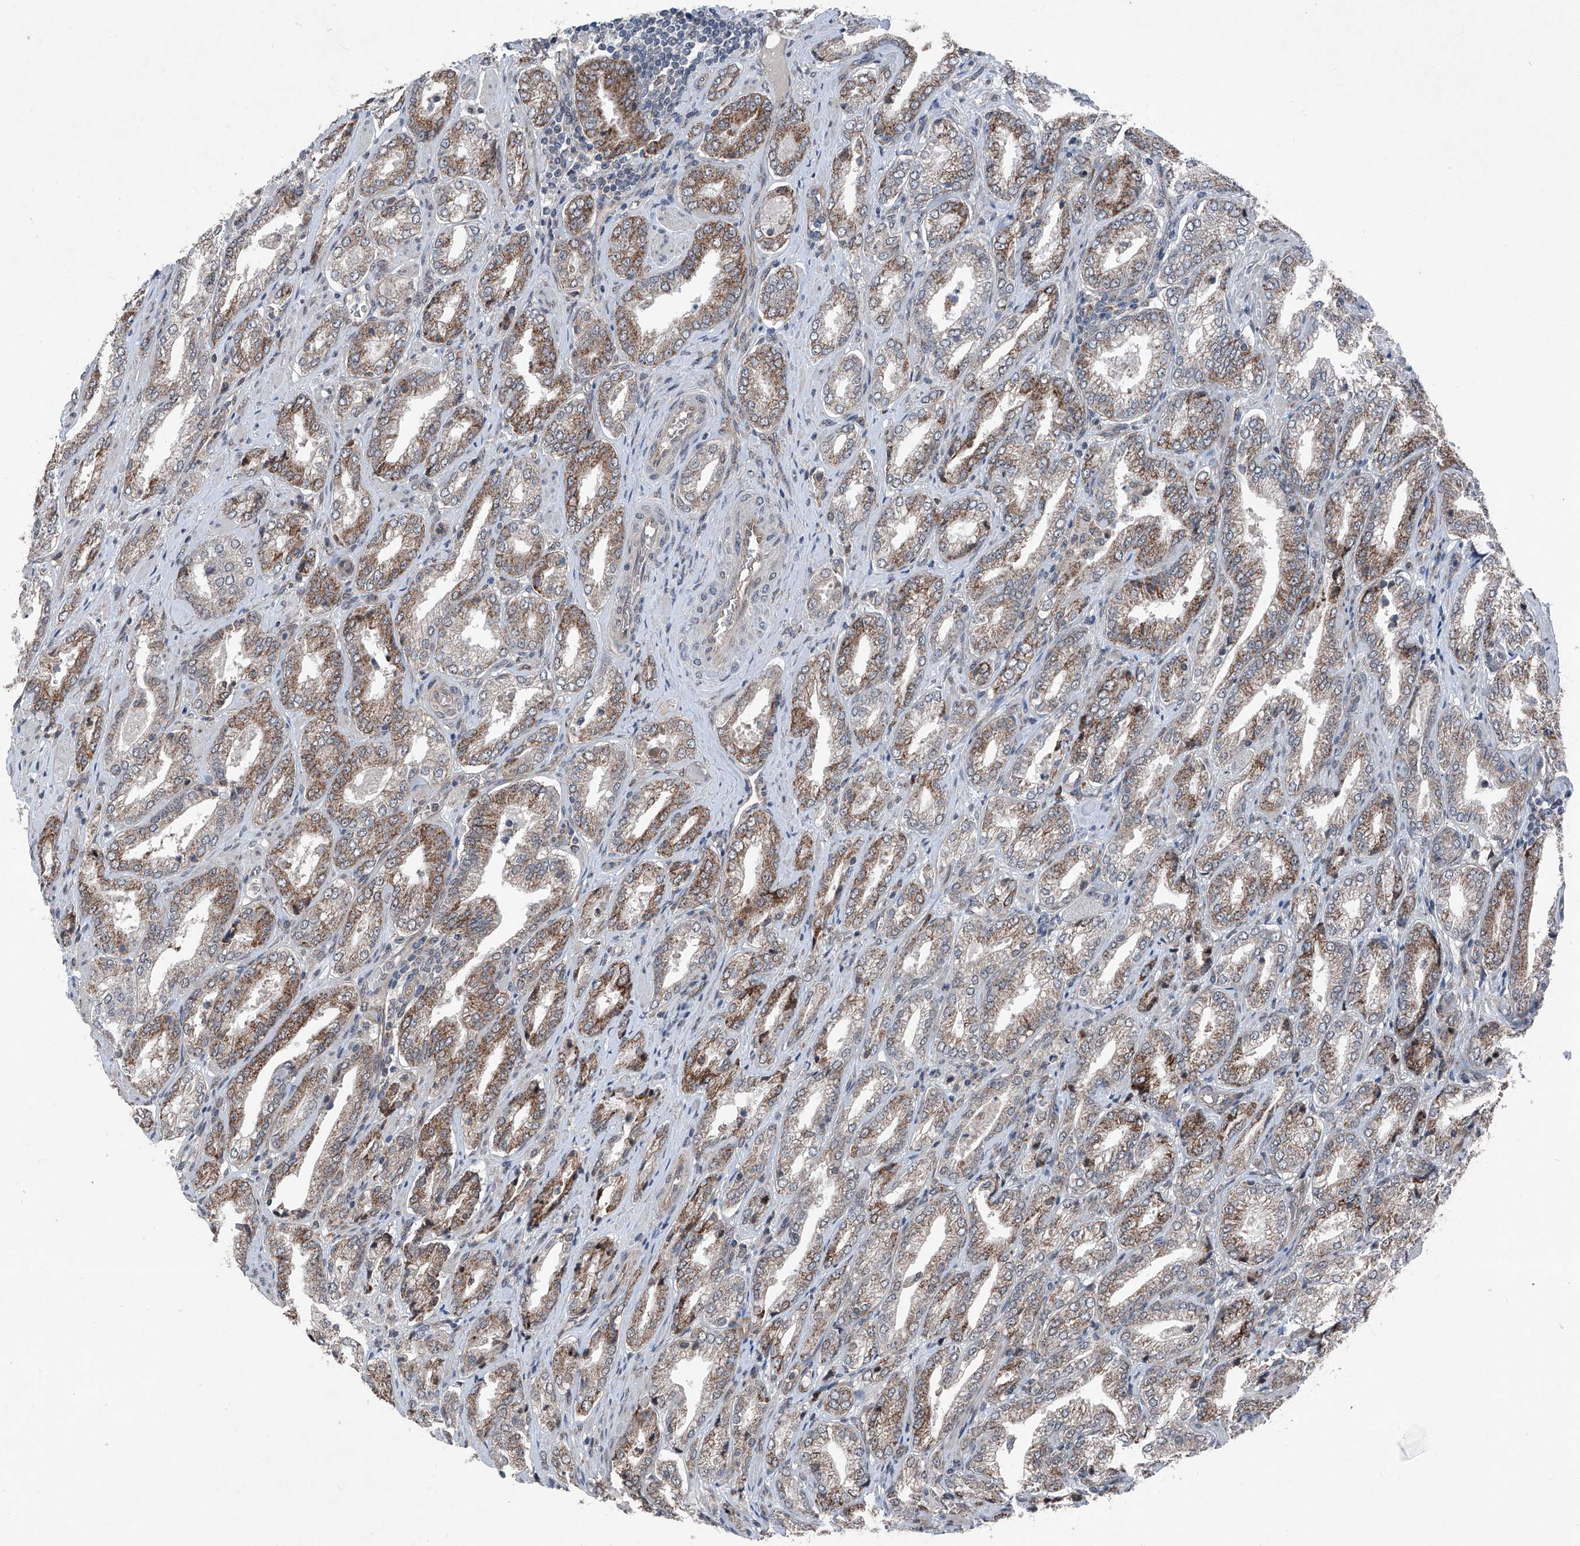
{"staining": {"intensity": "moderate", "quantity": ">75%", "location": "cytoplasmic/membranous"}, "tissue": "prostate cancer", "cell_type": "Tumor cells", "image_type": "cancer", "snomed": [{"axis": "morphology", "description": "Adenocarcinoma, Low grade"}, {"axis": "topography", "description": "Prostate"}], "caption": "IHC photomicrograph of human prostate cancer stained for a protein (brown), which exhibits medium levels of moderate cytoplasmic/membranous positivity in about >75% of tumor cells.", "gene": "COA7", "patient": {"sex": "male", "age": 62}}